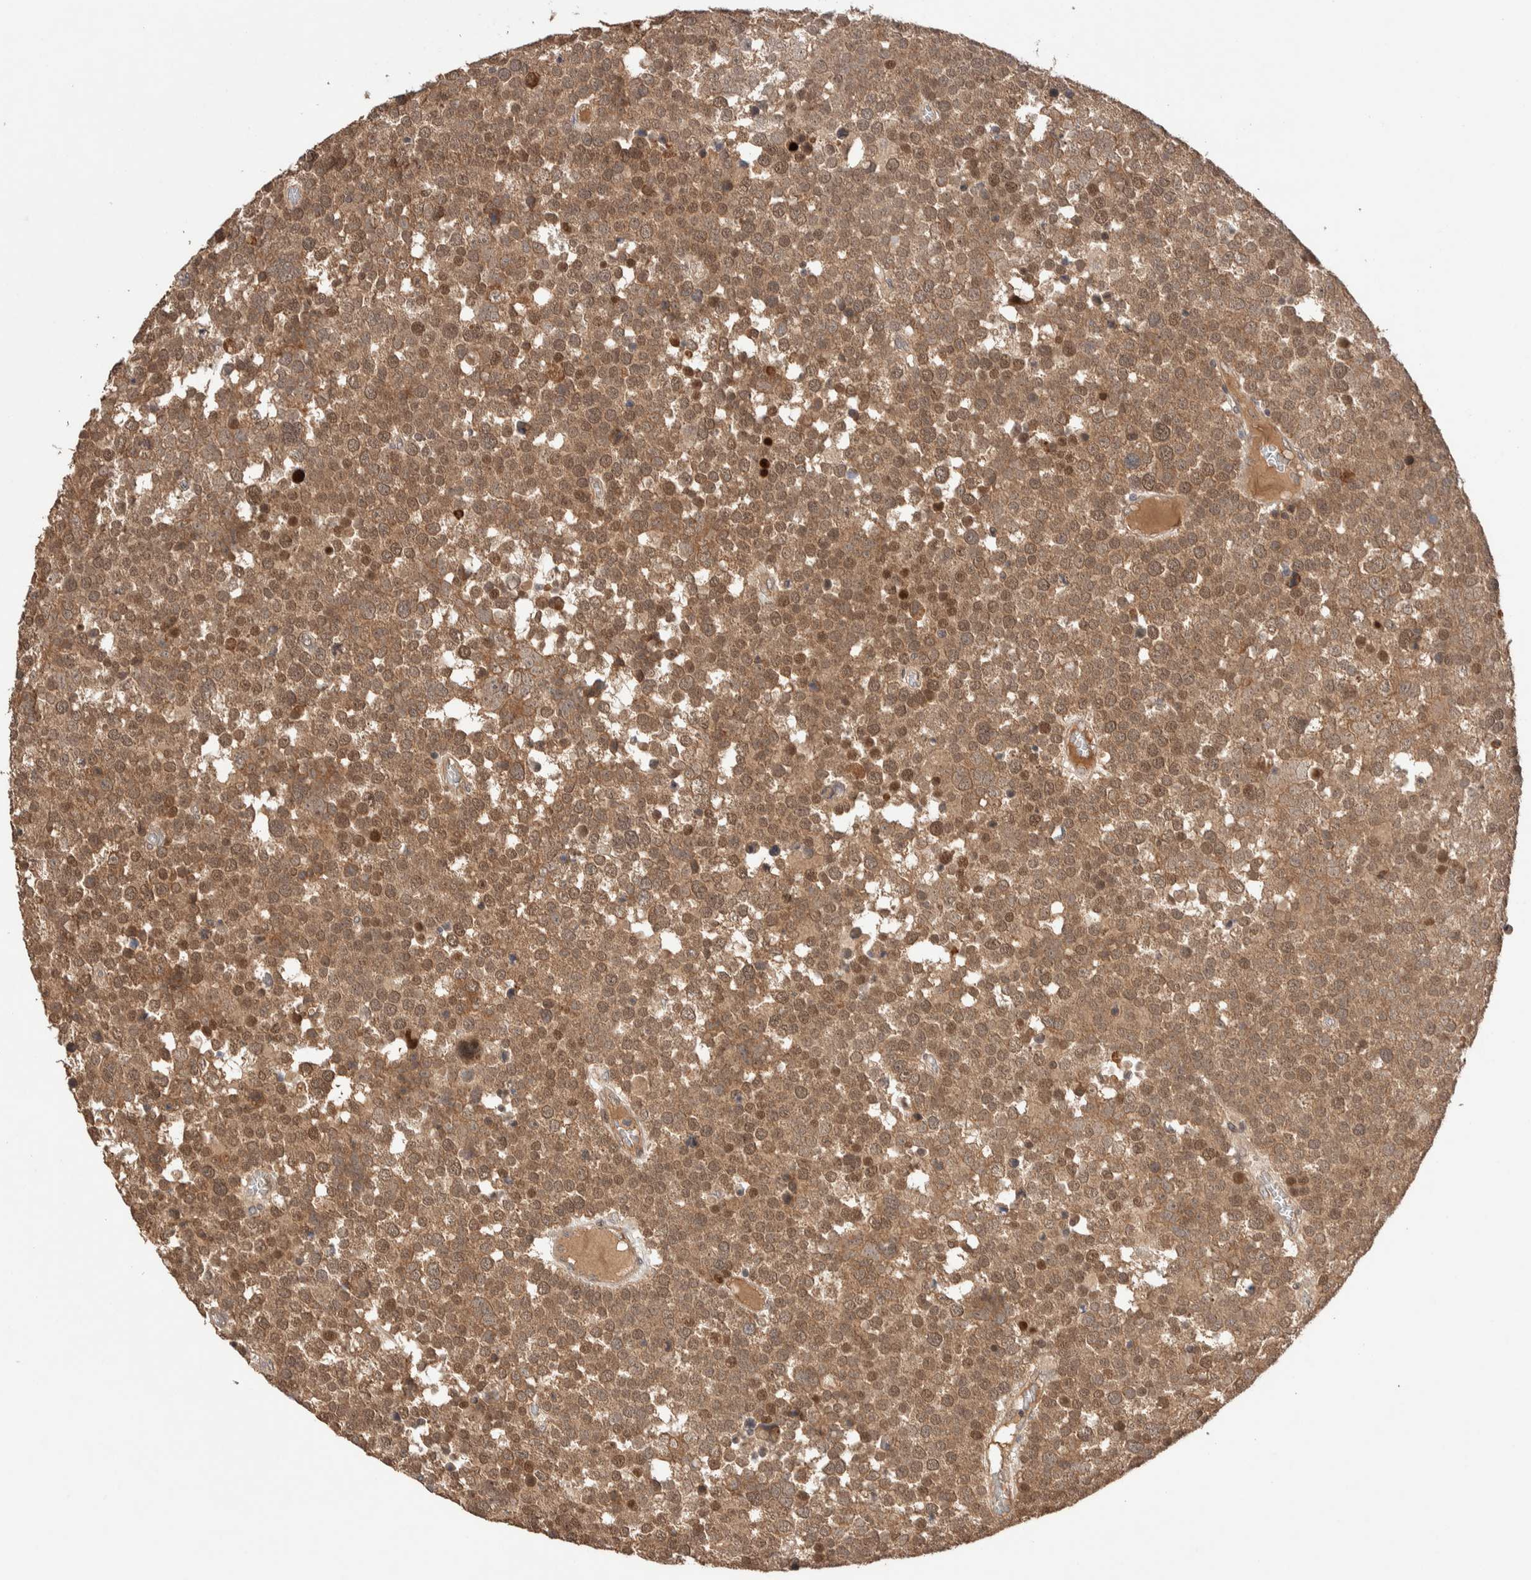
{"staining": {"intensity": "moderate", "quantity": ">75%", "location": "cytoplasmic/membranous,nuclear"}, "tissue": "testis cancer", "cell_type": "Tumor cells", "image_type": "cancer", "snomed": [{"axis": "morphology", "description": "Seminoma, NOS"}, {"axis": "topography", "description": "Testis"}], "caption": "Immunohistochemistry histopathology image of human testis seminoma stained for a protein (brown), which reveals medium levels of moderate cytoplasmic/membranous and nuclear staining in about >75% of tumor cells.", "gene": "PRDM15", "patient": {"sex": "male", "age": 71}}